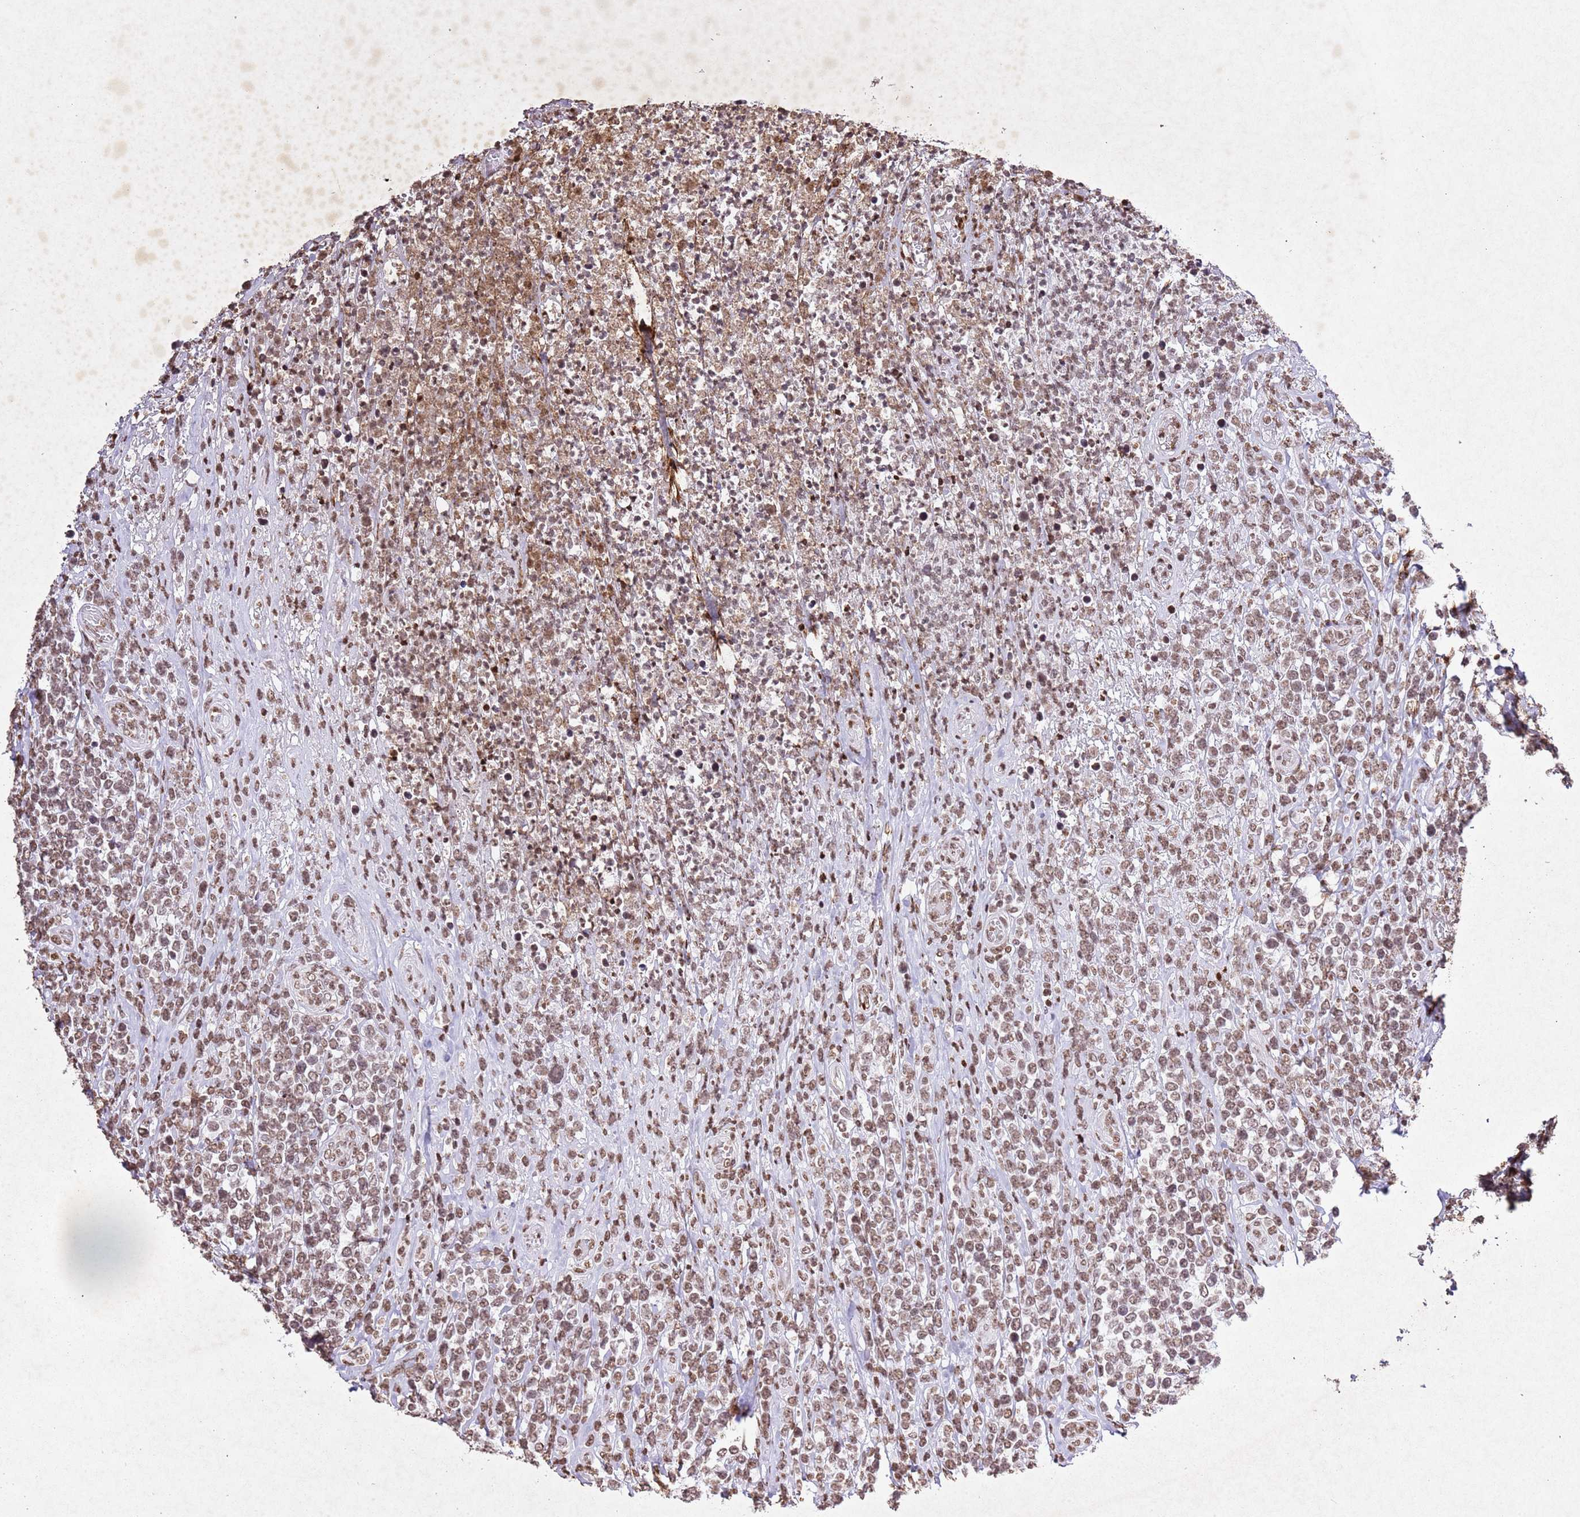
{"staining": {"intensity": "moderate", "quantity": ">75%", "location": "nuclear"}, "tissue": "lymphoma", "cell_type": "Tumor cells", "image_type": "cancer", "snomed": [{"axis": "morphology", "description": "Malignant lymphoma, non-Hodgkin's type, High grade"}, {"axis": "topography", "description": "Soft tissue"}], "caption": "Lymphoma stained with DAB immunohistochemistry reveals medium levels of moderate nuclear positivity in approximately >75% of tumor cells.", "gene": "BMAL1", "patient": {"sex": "female", "age": 56}}